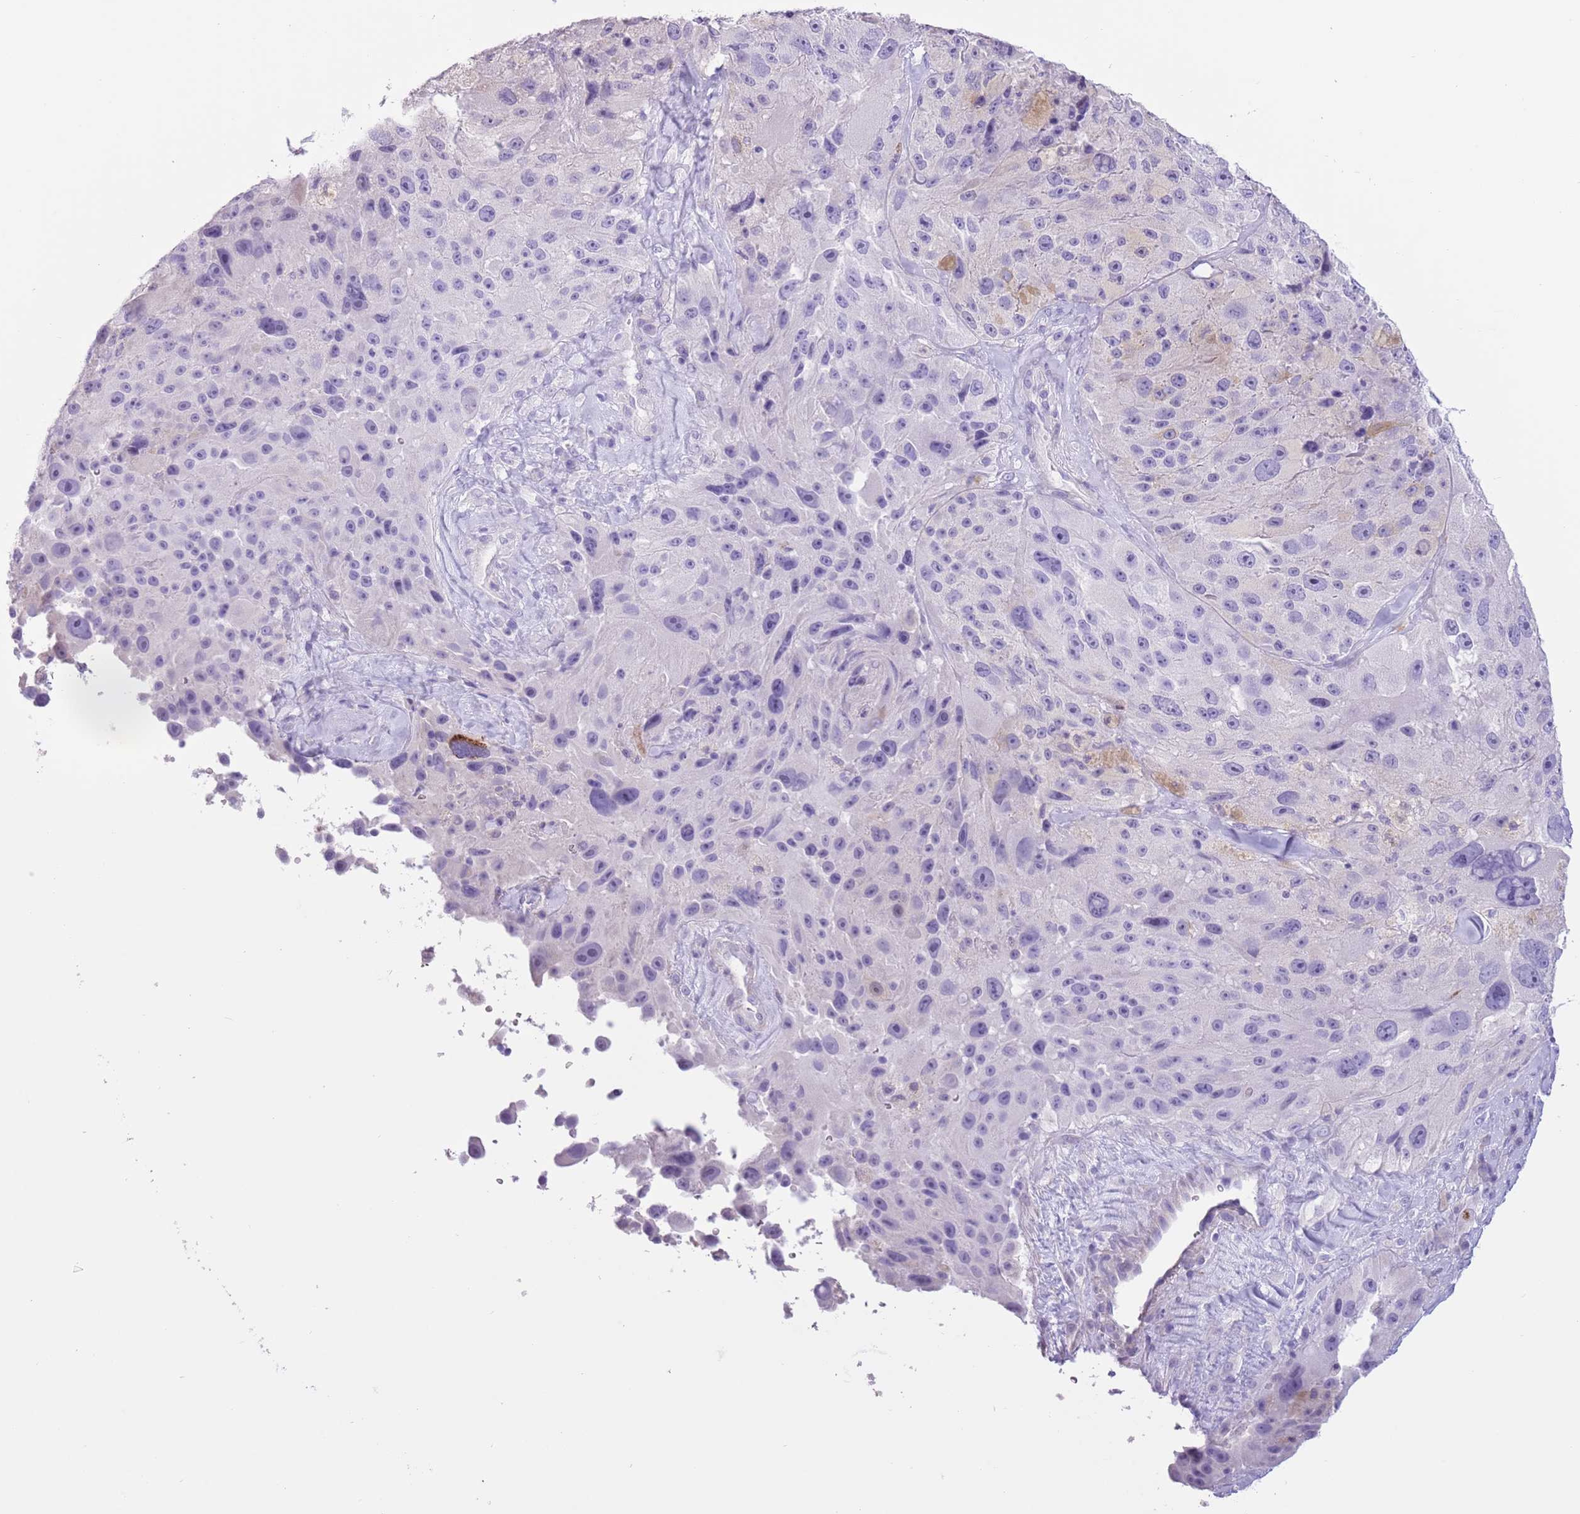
{"staining": {"intensity": "negative", "quantity": "none", "location": "none"}, "tissue": "melanoma", "cell_type": "Tumor cells", "image_type": "cancer", "snomed": [{"axis": "morphology", "description": "Malignant melanoma, Metastatic site"}, {"axis": "topography", "description": "Lymph node"}], "caption": "Protein analysis of malignant melanoma (metastatic site) exhibits no significant positivity in tumor cells.", "gene": "SLC7A14", "patient": {"sex": "male", "age": 62}}